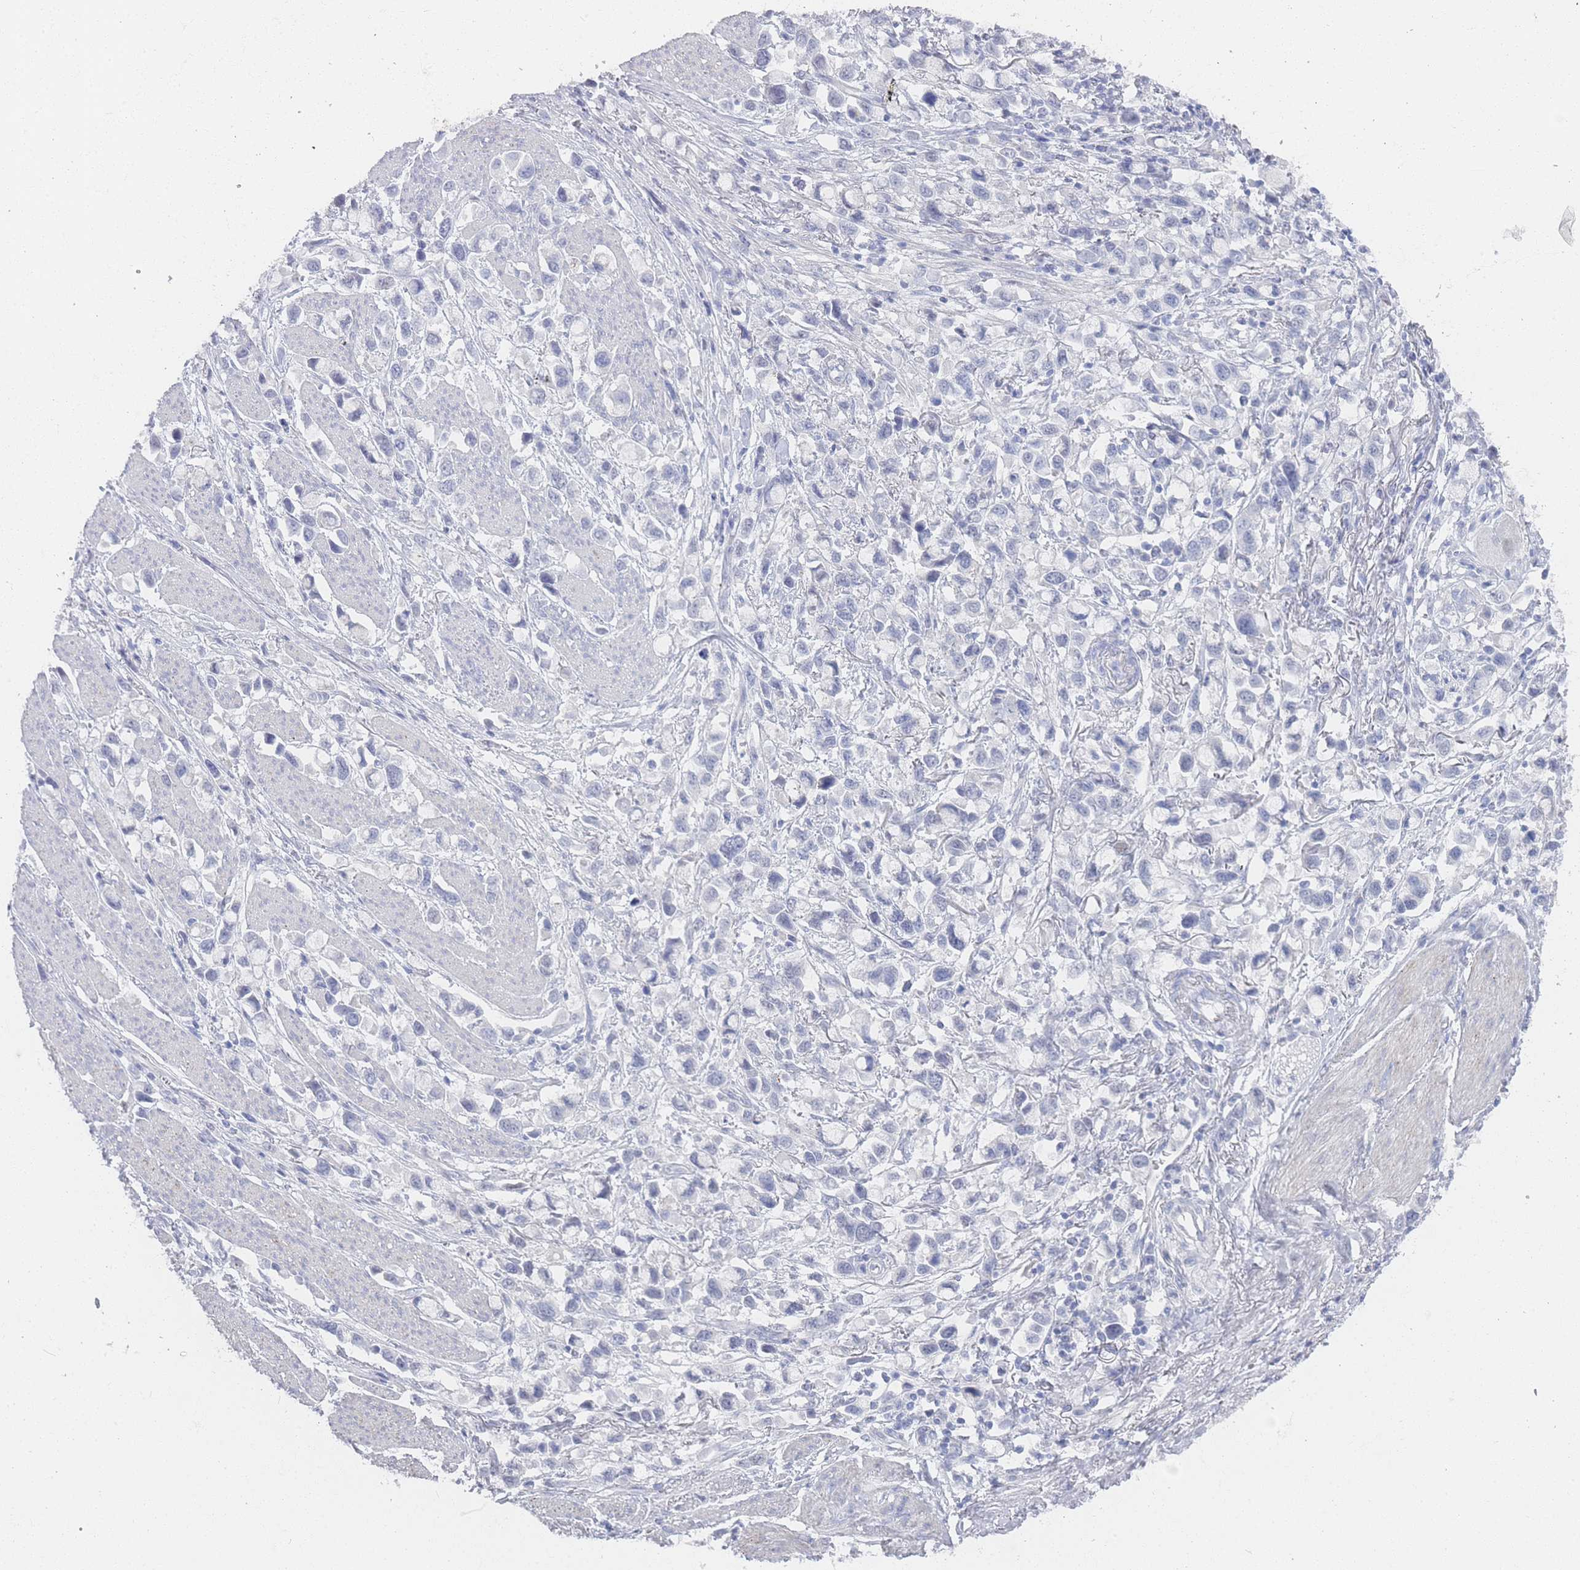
{"staining": {"intensity": "negative", "quantity": "none", "location": "none"}, "tissue": "stomach cancer", "cell_type": "Tumor cells", "image_type": "cancer", "snomed": [{"axis": "morphology", "description": "Adenocarcinoma, NOS"}, {"axis": "topography", "description": "Stomach"}], "caption": "This is a image of immunohistochemistry staining of adenocarcinoma (stomach), which shows no expression in tumor cells.", "gene": "IMPG1", "patient": {"sex": "female", "age": 81}}